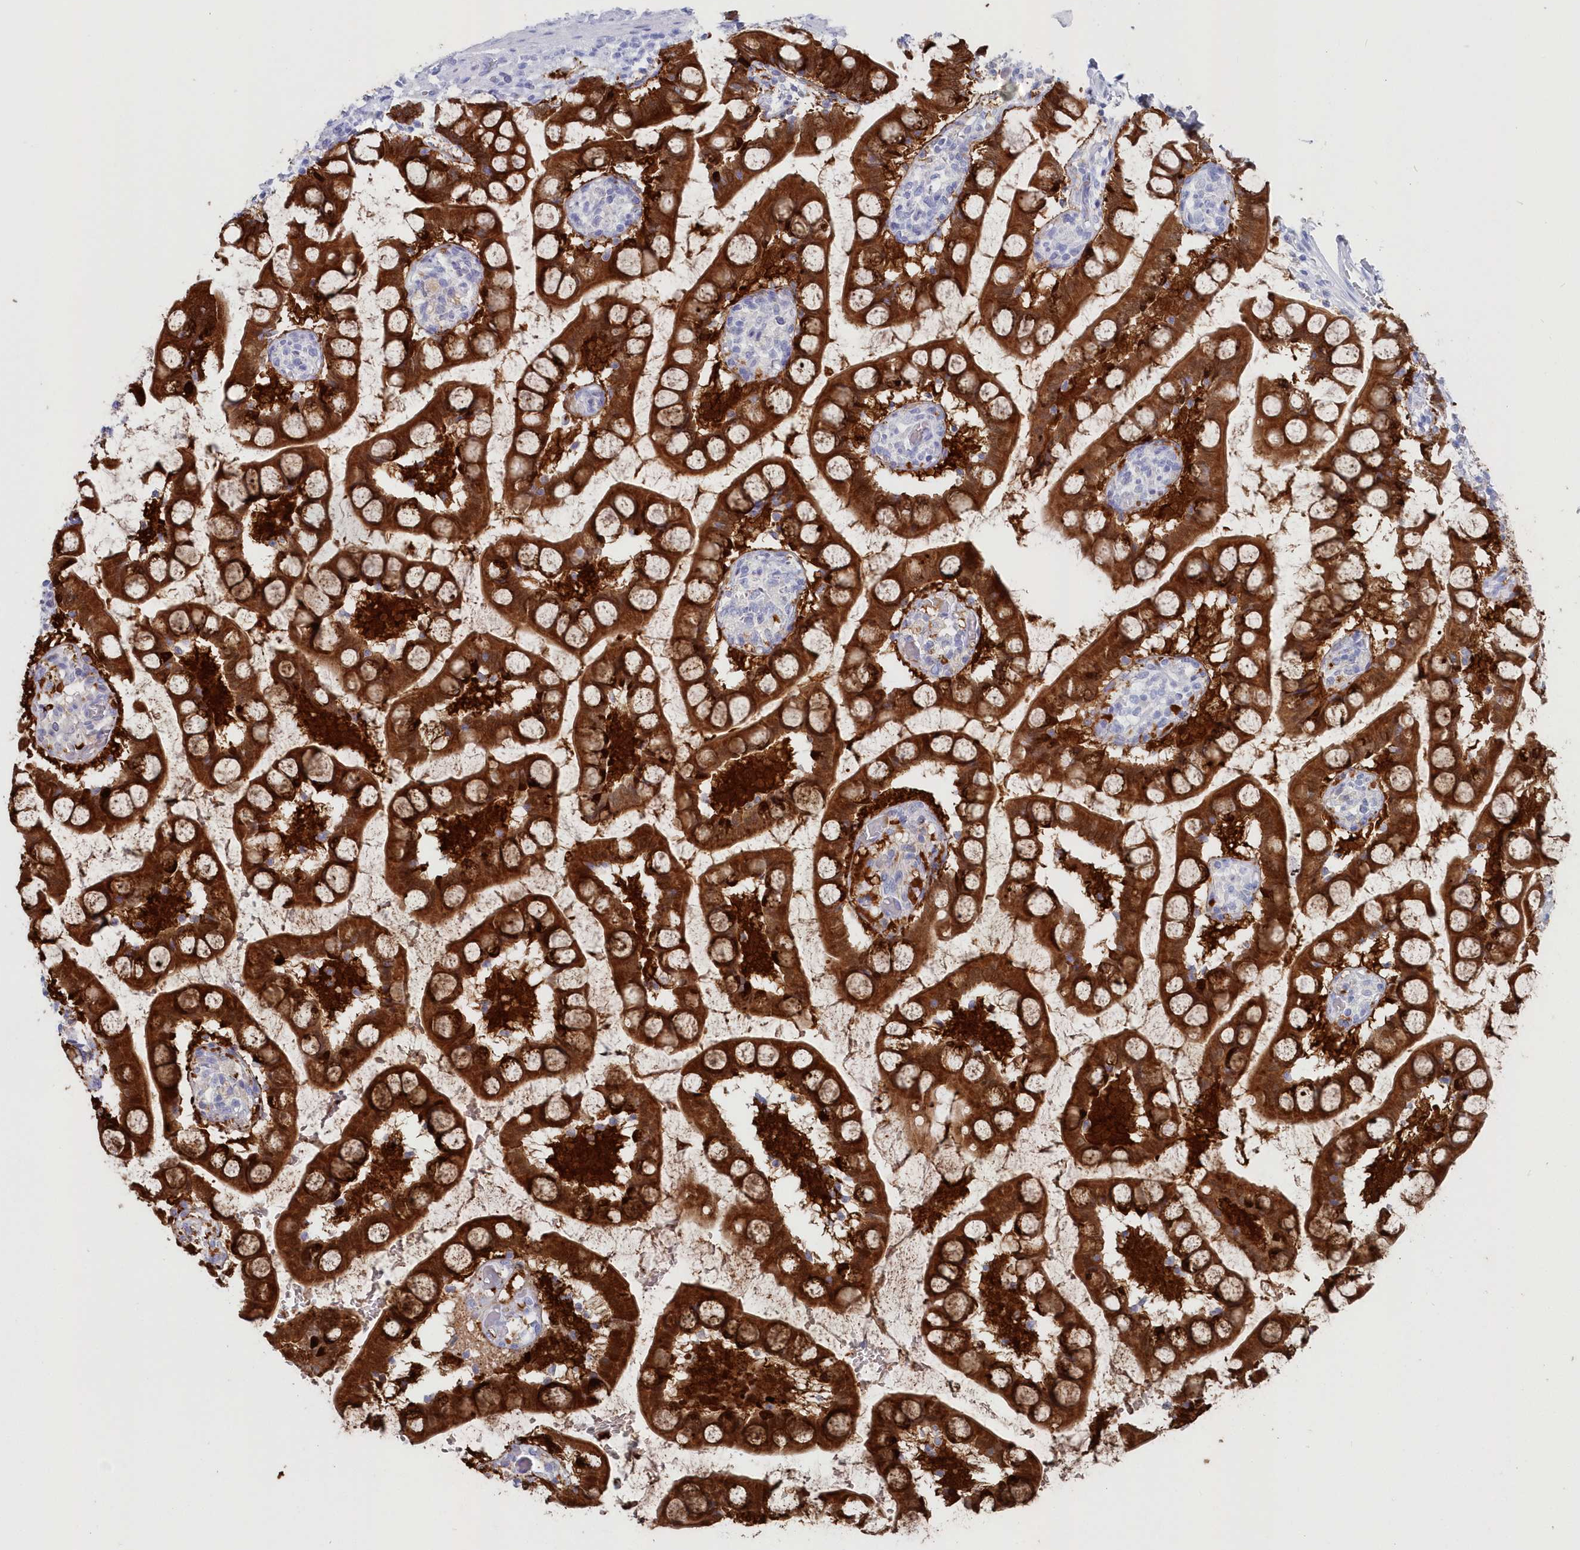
{"staining": {"intensity": "strong", "quantity": ">75%", "location": "cytoplasmic/membranous"}, "tissue": "small intestine", "cell_type": "Glandular cells", "image_type": "normal", "snomed": [{"axis": "morphology", "description": "Normal tissue, NOS"}, {"axis": "topography", "description": "Small intestine"}], "caption": "Glandular cells reveal high levels of strong cytoplasmic/membranous expression in approximately >75% of cells in benign small intestine. Immunohistochemistry stains the protein in brown and the nuclei are stained blue.", "gene": "CSNK1G2", "patient": {"sex": "male", "age": 52}}